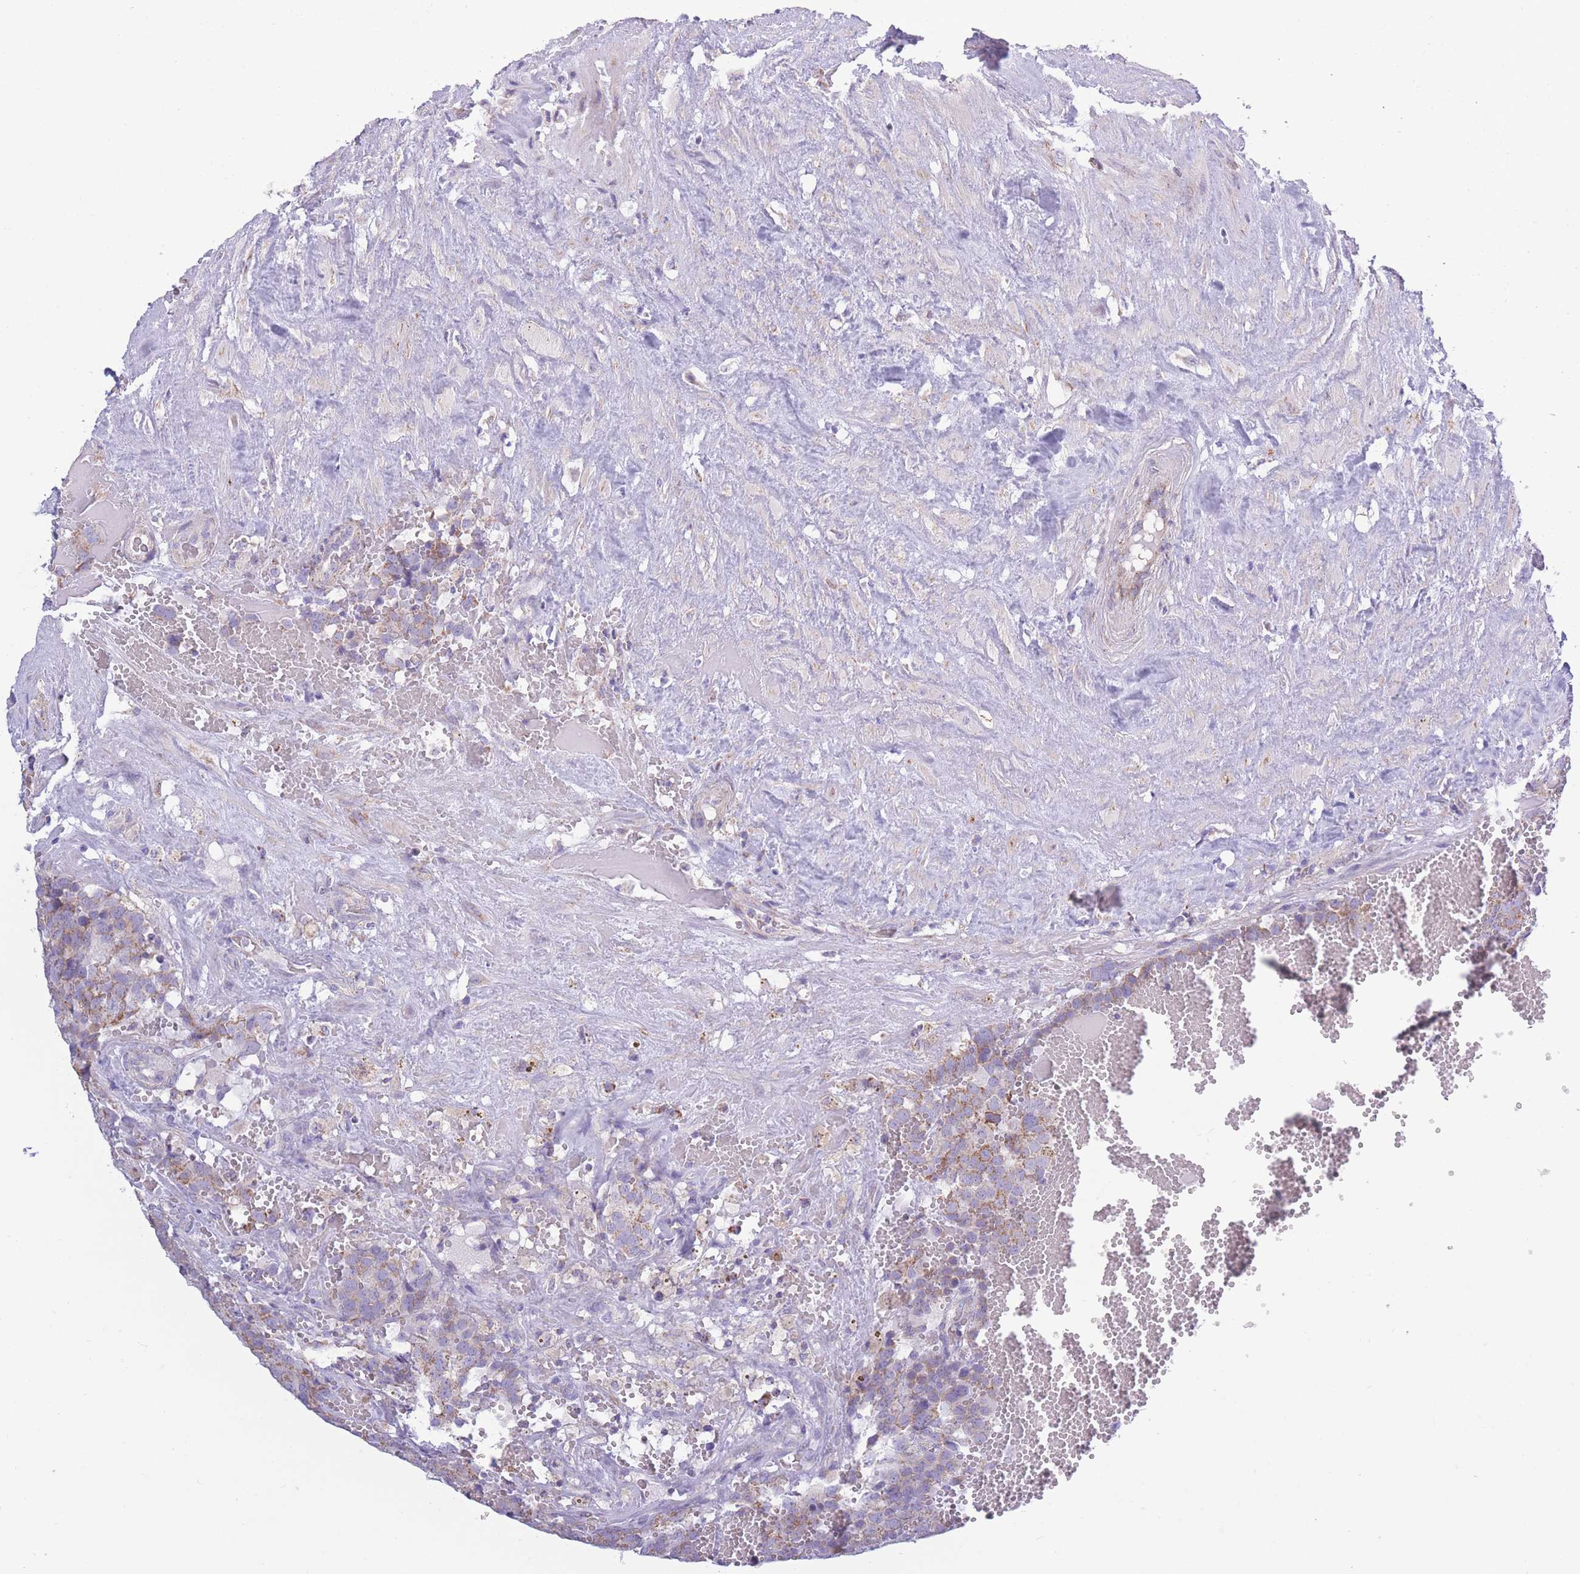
{"staining": {"intensity": "weak", "quantity": "<25%", "location": "cytoplasmic/membranous"}, "tissue": "testis cancer", "cell_type": "Tumor cells", "image_type": "cancer", "snomed": [{"axis": "morphology", "description": "Seminoma, NOS"}, {"axis": "topography", "description": "Testis"}], "caption": "High power microscopy photomicrograph of an IHC histopathology image of testis cancer (seminoma), revealing no significant positivity in tumor cells.", "gene": "PDHA1", "patient": {"sex": "male", "age": 71}}